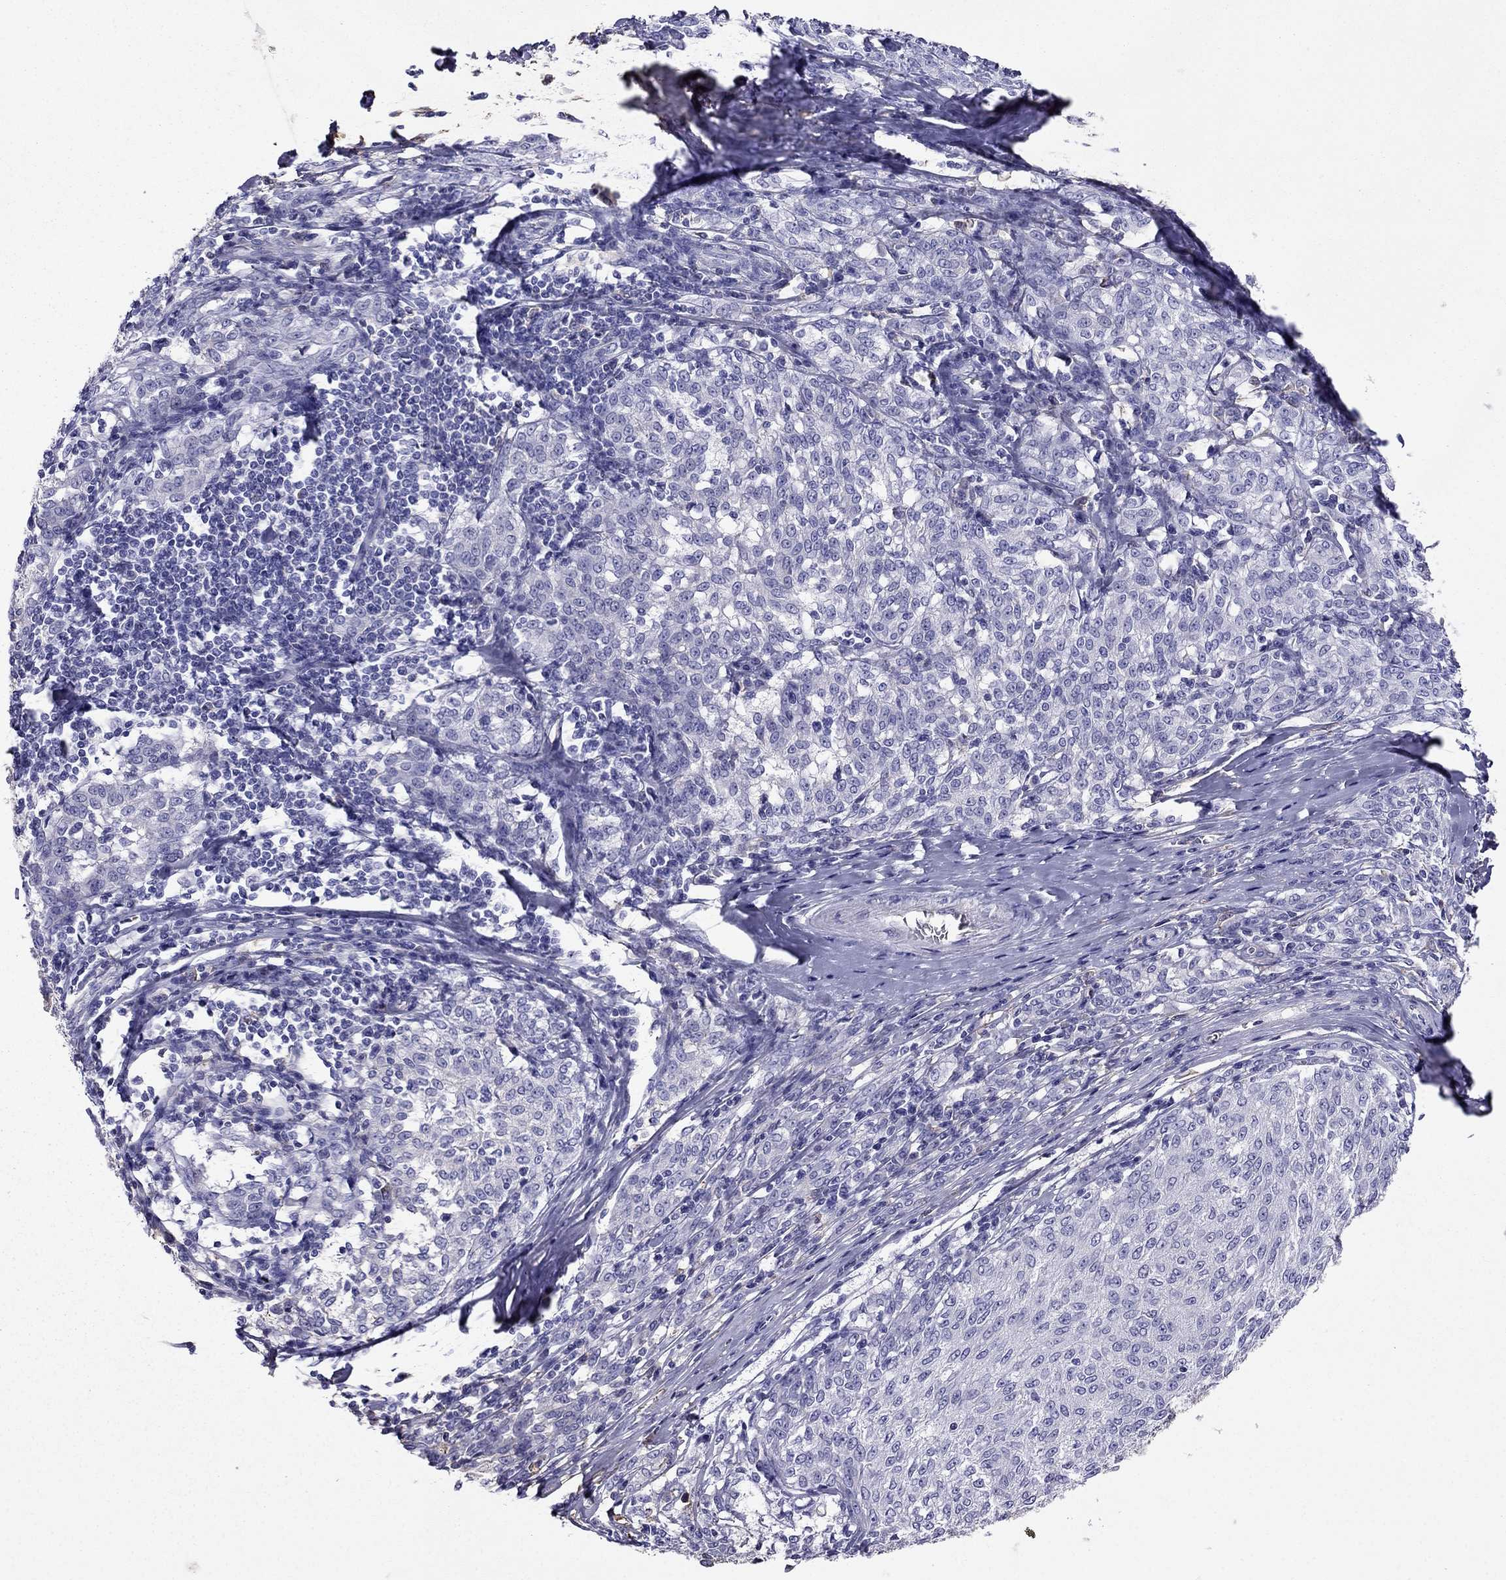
{"staining": {"intensity": "negative", "quantity": "none", "location": "none"}, "tissue": "melanoma", "cell_type": "Tumor cells", "image_type": "cancer", "snomed": [{"axis": "morphology", "description": "Malignant melanoma, NOS"}, {"axis": "topography", "description": "Skin"}], "caption": "DAB (3,3'-diaminobenzidine) immunohistochemical staining of melanoma exhibits no significant staining in tumor cells.", "gene": "TBC1D21", "patient": {"sex": "female", "age": 72}}